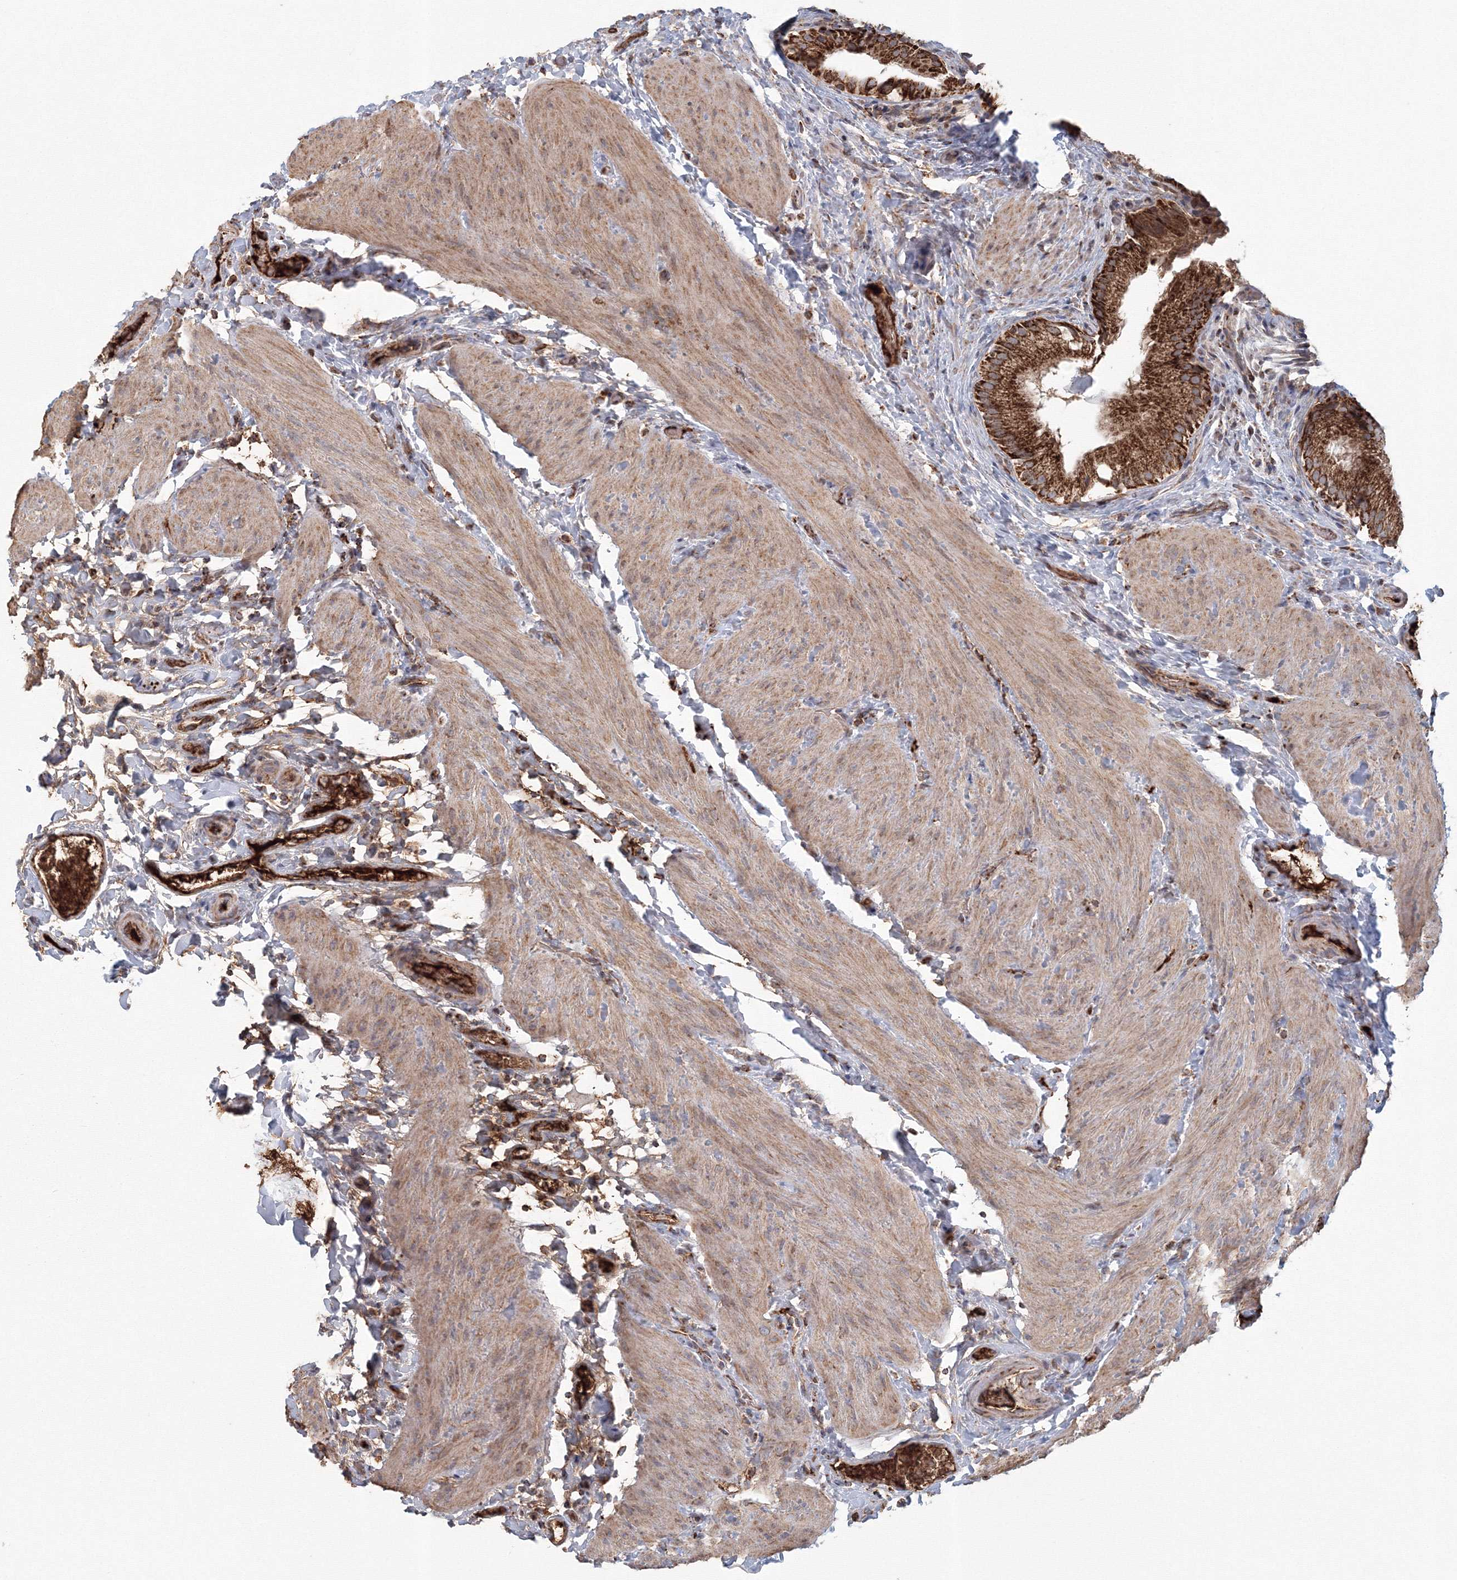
{"staining": {"intensity": "strong", "quantity": ">75%", "location": "cytoplasmic/membranous"}, "tissue": "gallbladder", "cell_type": "Glandular cells", "image_type": "normal", "snomed": [{"axis": "morphology", "description": "Normal tissue, NOS"}, {"axis": "topography", "description": "Gallbladder"}], "caption": "Immunohistochemical staining of normal gallbladder displays high levels of strong cytoplasmic/membranous staining in about >75% of glandular cells.", "gene": "GRPEL1", "patient": {"sex": "female", "age": 30}}